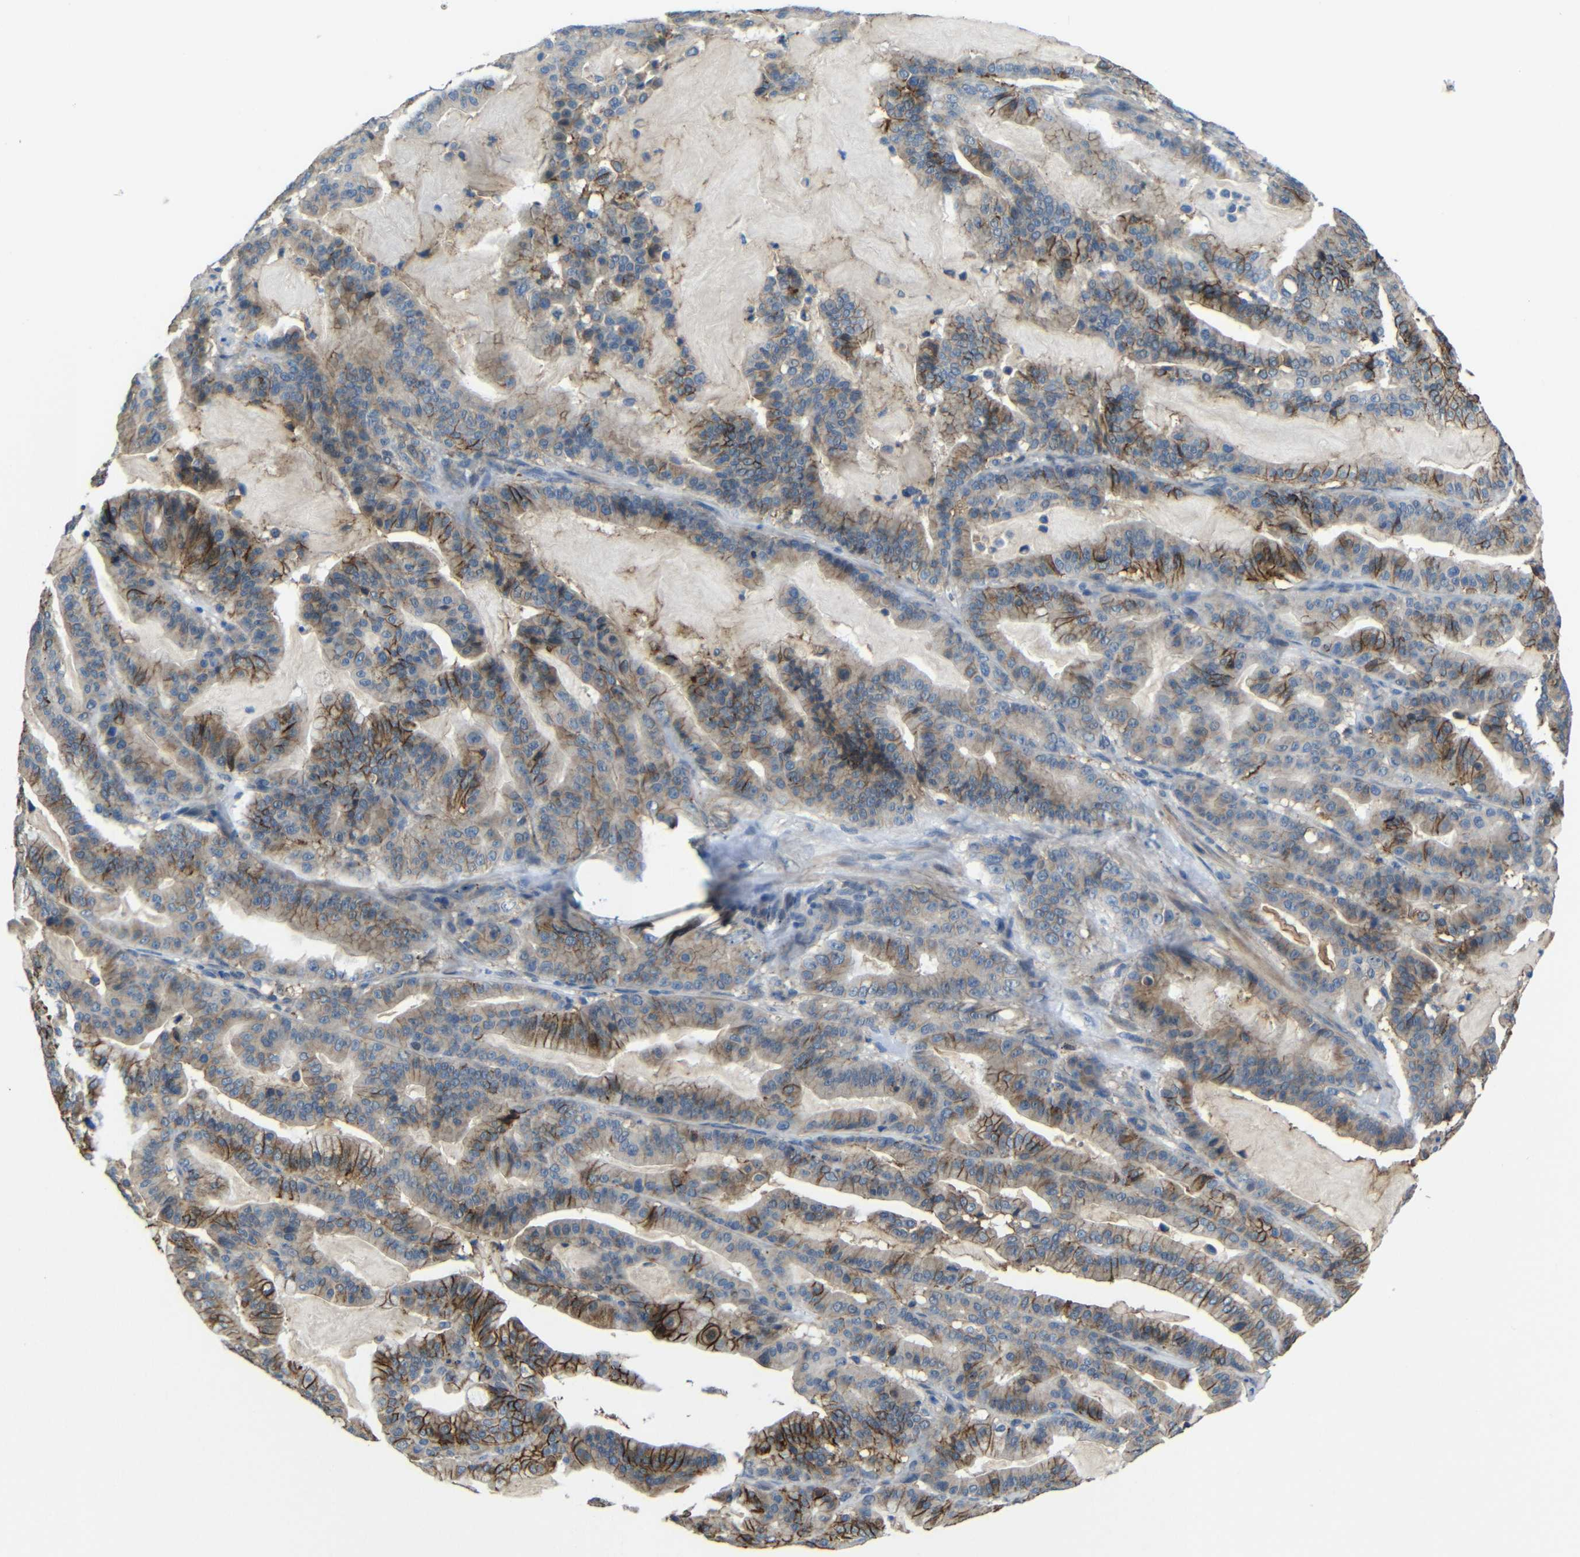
{"staining": {"intensity": "moderate", "quantity": ">75%", "location": "cytoplasmic/membranous"}, "tissue": "pancreatic cancer", "cell_type": "Tumor cells", "image_type": "cancer", "snomed": [{"axis": "morphology", "description": "Adenocarcinoma, NOS"}, {"axis": "topography", "description": "Pancreas"}], "caption": "This is an image of immunohistochemistry (IHC) staining of adenocarcinoma (pancreatic), which shows moderate staining in the cytoplasmic/membranous of tumor cells.", "gene": "ZNF90", "patient": {"sex": "male", "age": 63}}